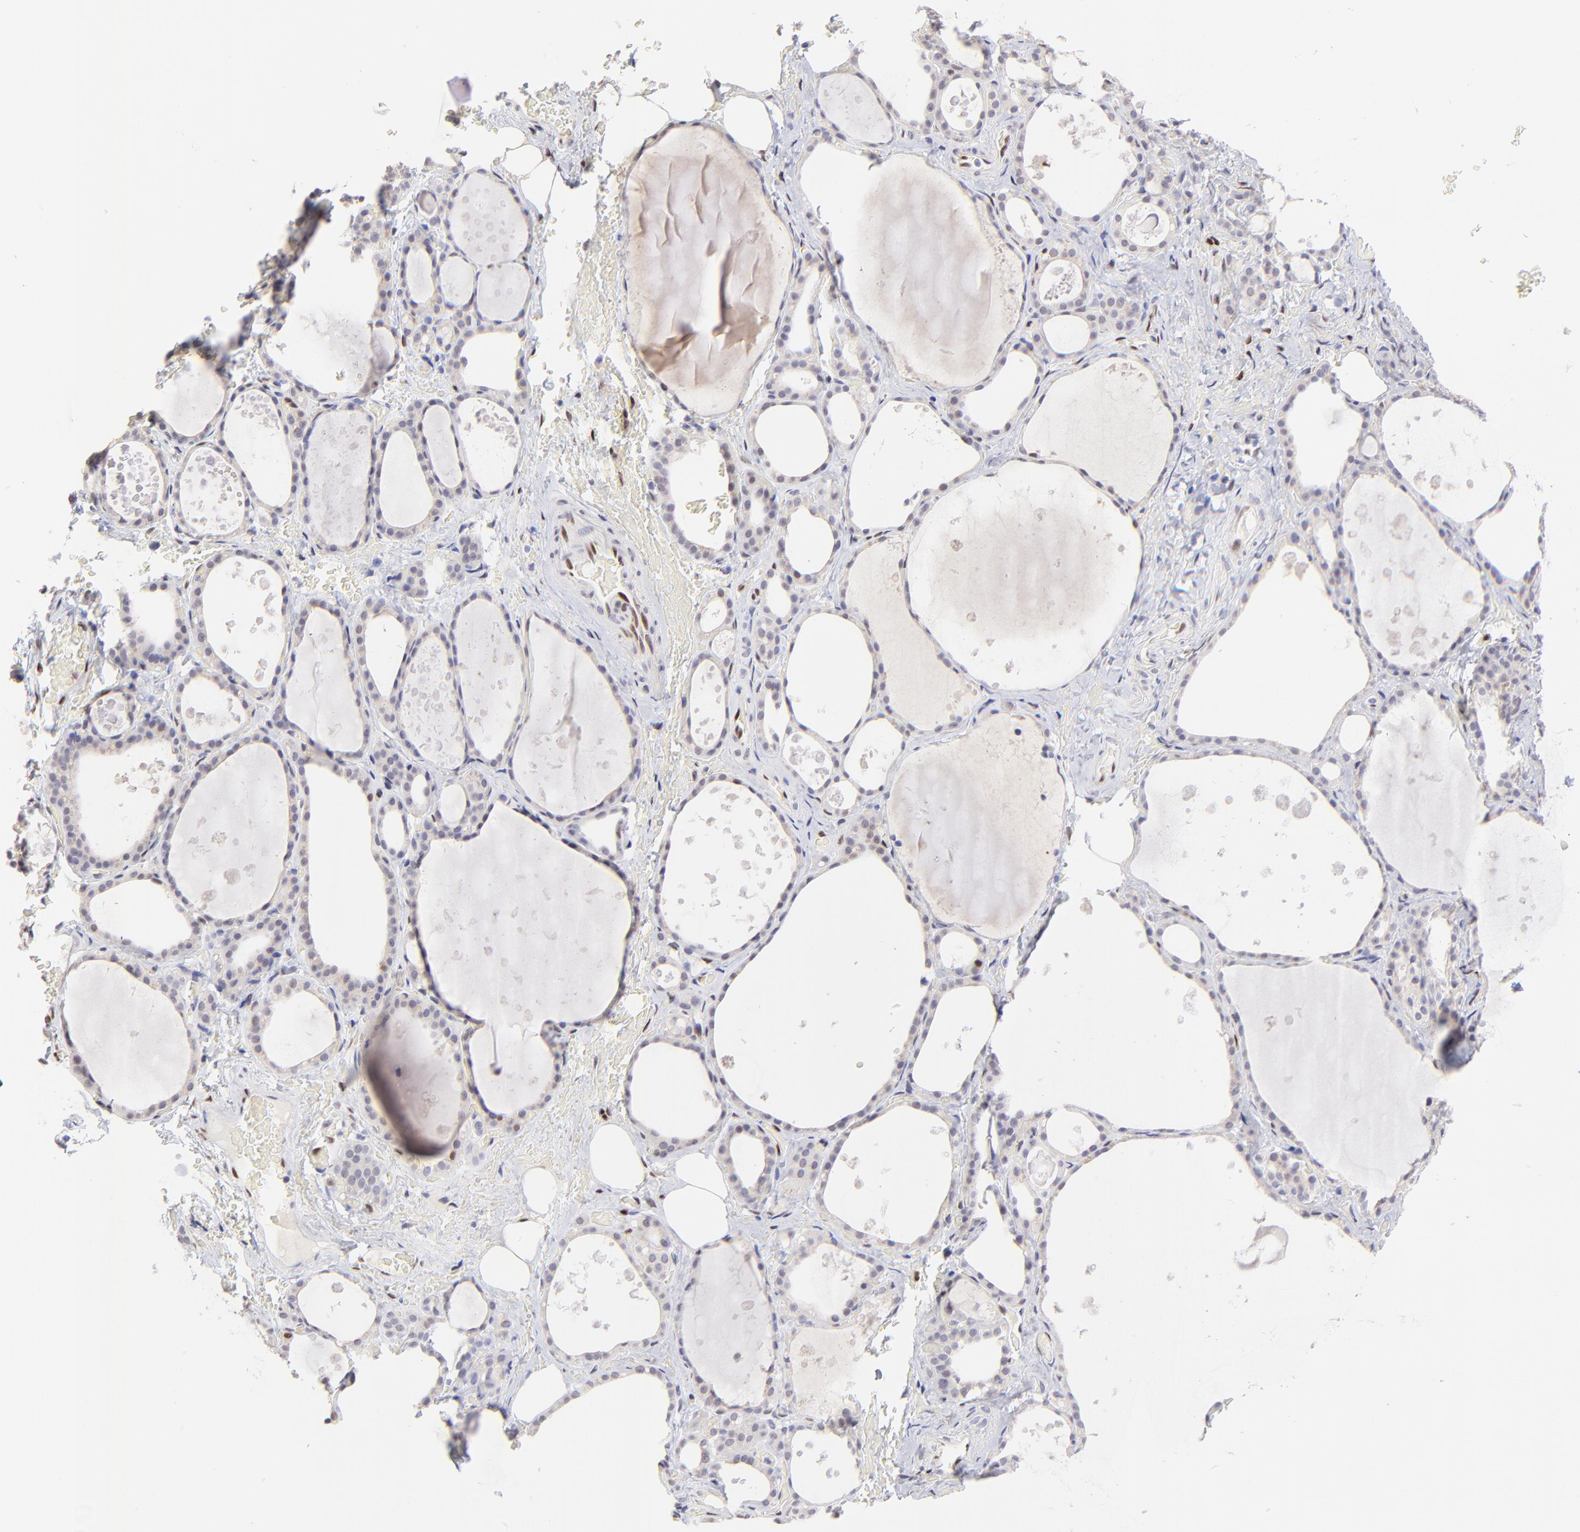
{"staining": {"intensity": "negative", "quantity": "none", "location": "none"}, "tissue": "thyroid gland", "cell_type": "Glandular cells", "image_type": "normal", "snomed": [{"axis": "morphology", "description": "Normal tissue, NOS"}, {"axis": "topography", "description": "Thyroid gland"}], "caption": "Thyroid gland stained for a protein using immunohistochemistry (IHC) demonstrates no positivity glandular cells.", "gene": "KLF4", "patient": {"sex": "male", "age": 61}}